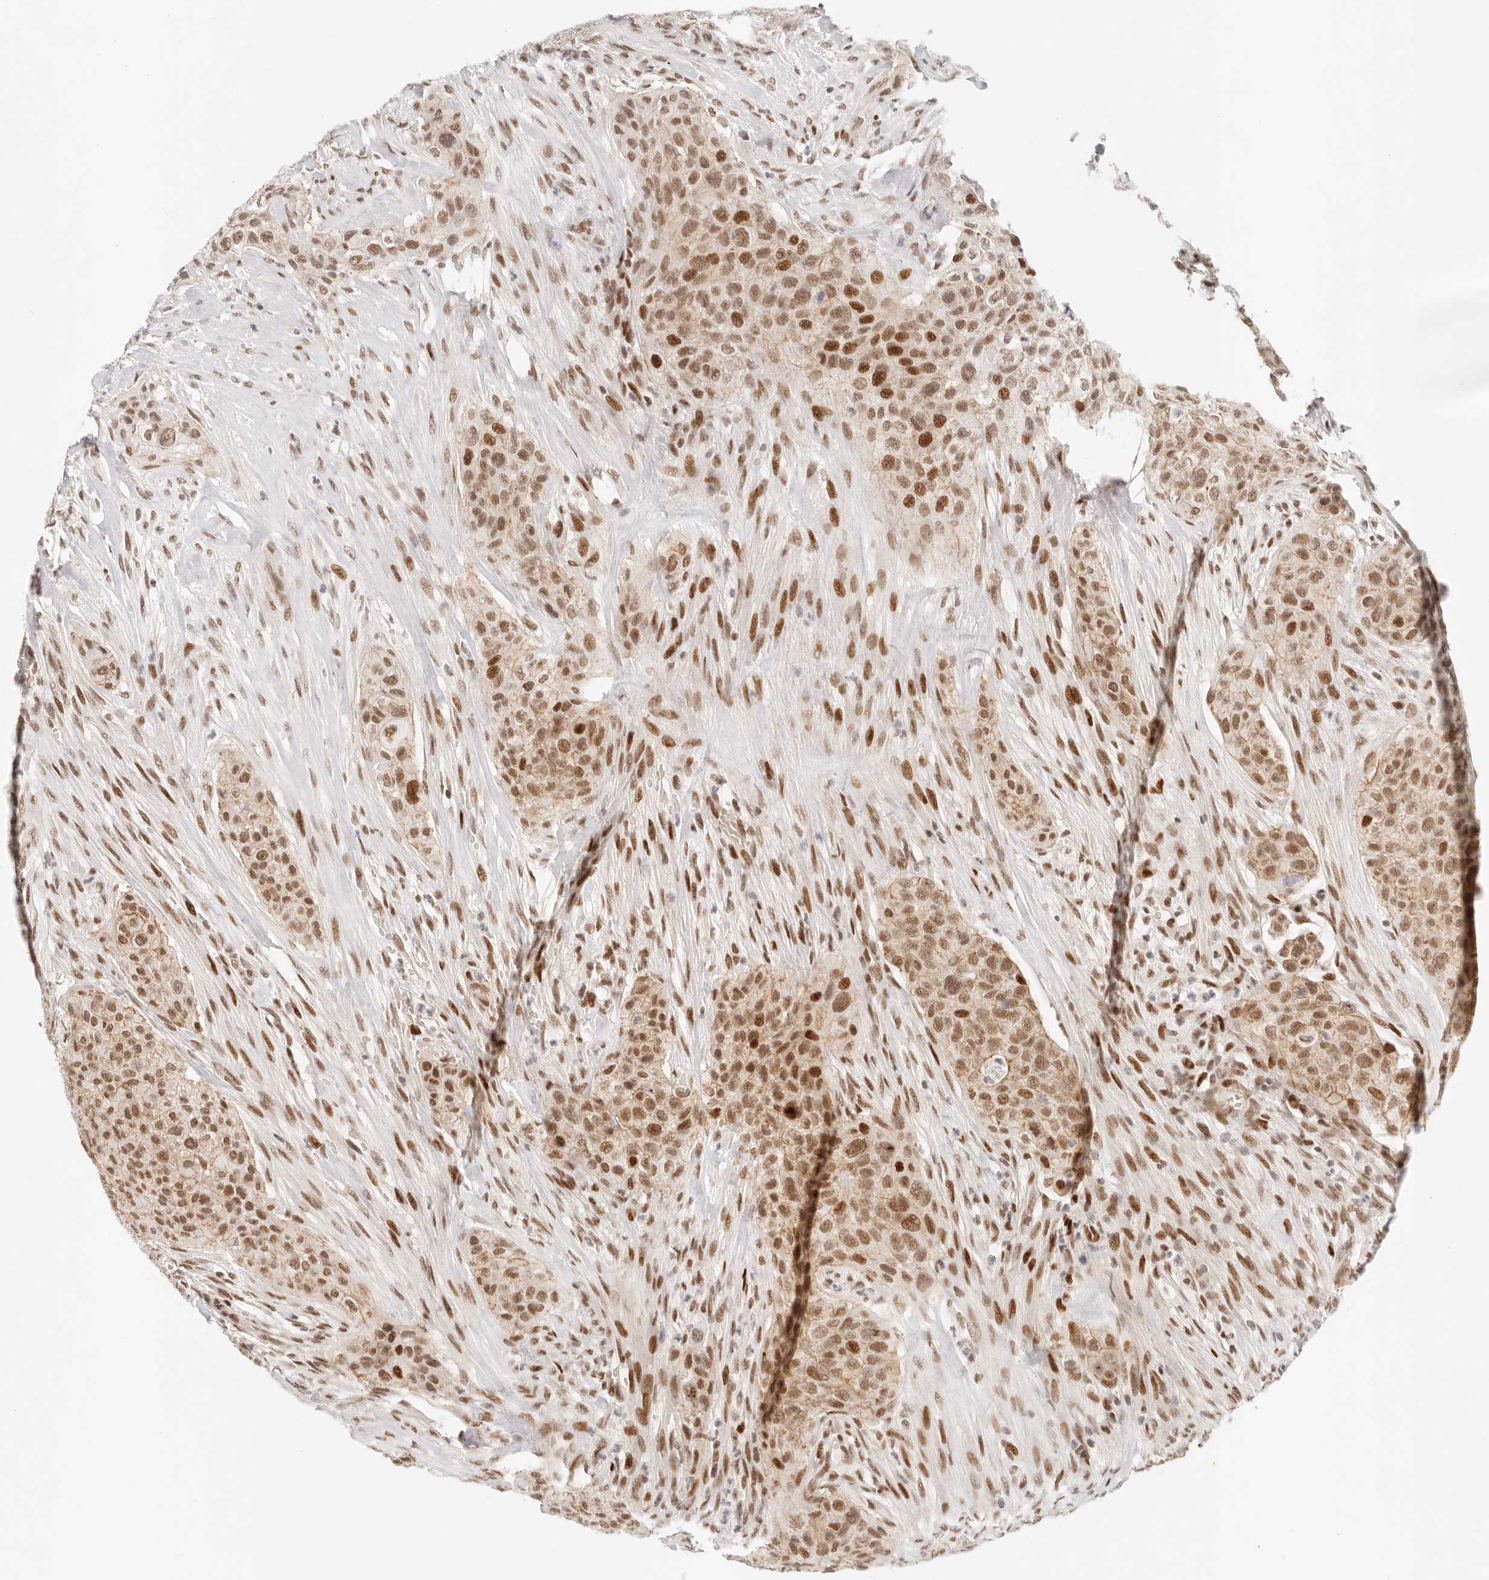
{"staining": {"intensity": "strong", "quantity": ">75%", "location": "nuclear"}, "tissue": "urothelial cancer", "cell_type": "Tumor cells", "image_type": "cancer", "snomed": [{"axis": "morphology", "description": "Urothelial carcinoma, High grade"}, {"axis": "topography", "description": "Urinary bladder"}], "caption": "Protein staining exhibits strong nuclear positivity in about >75% of tumor cells in urothelial carcinoma (high-grade).", "gene": "HOXC5", "patient": {"sex": "male", "age": 35}}